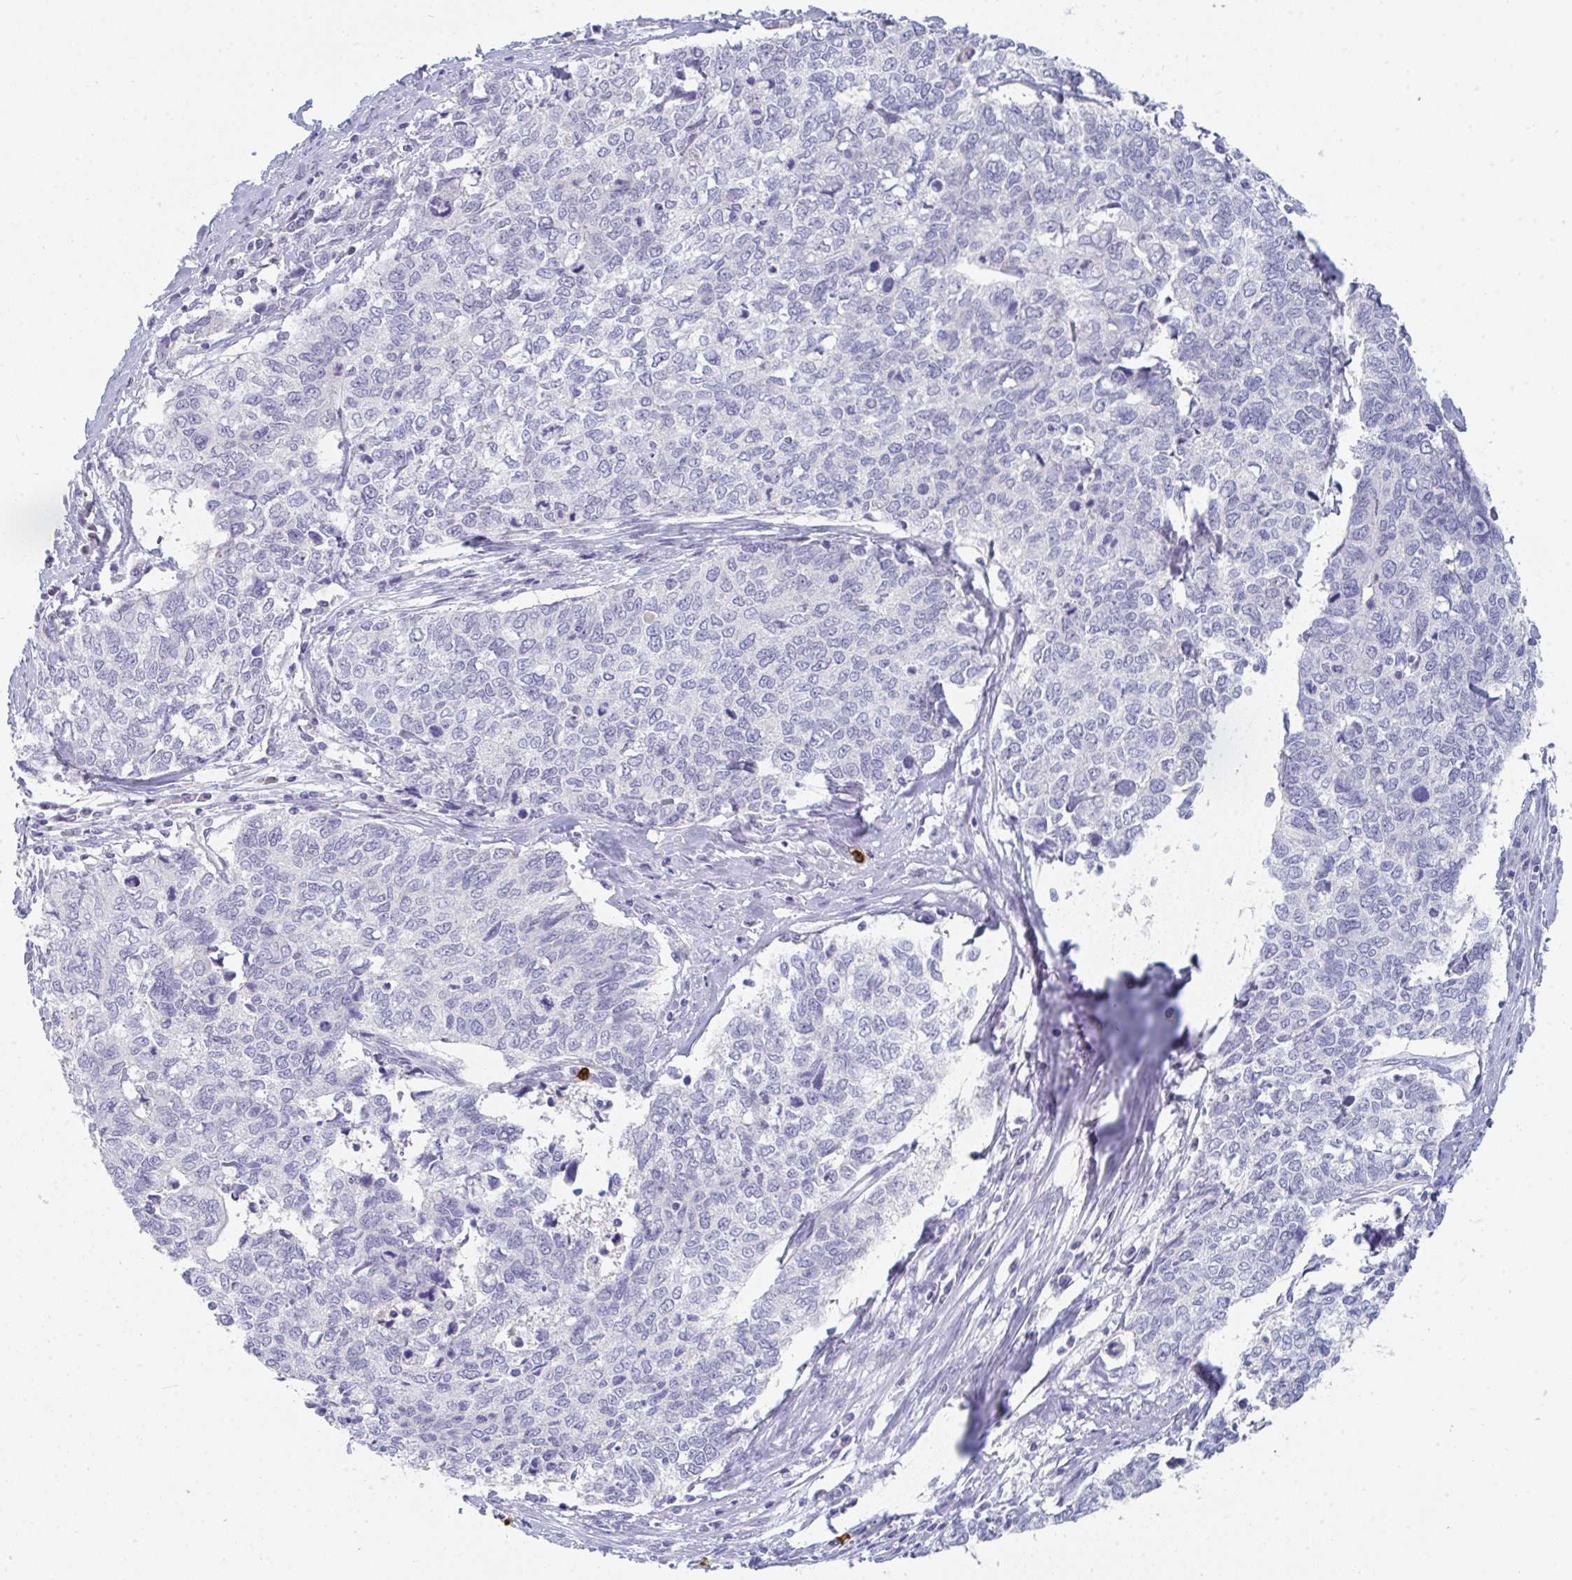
{"staining": {"intensity": "negative", "quantity": "none", "location": "none"}, "tissue": "cervical cancer", "cell_type": "Tumor cells", "image_type": "cancer", "snomed": [{"axis": "morphology", "description": "Adenocarcinoma, NOS"}, {"axis": "topography", "description": "Cervix"}], "caption": "The immunohistochemistry (IHC) photomicrograph has no significant positivity in tumor cells of cervical cancer (adenocarcinoma) tissue. (DAB (3,3'-diaminobenzidine) IHC with hematoxylin counter stain).", "gene": "RUBCN", "patient": {"sex": "female", "age": 63}}